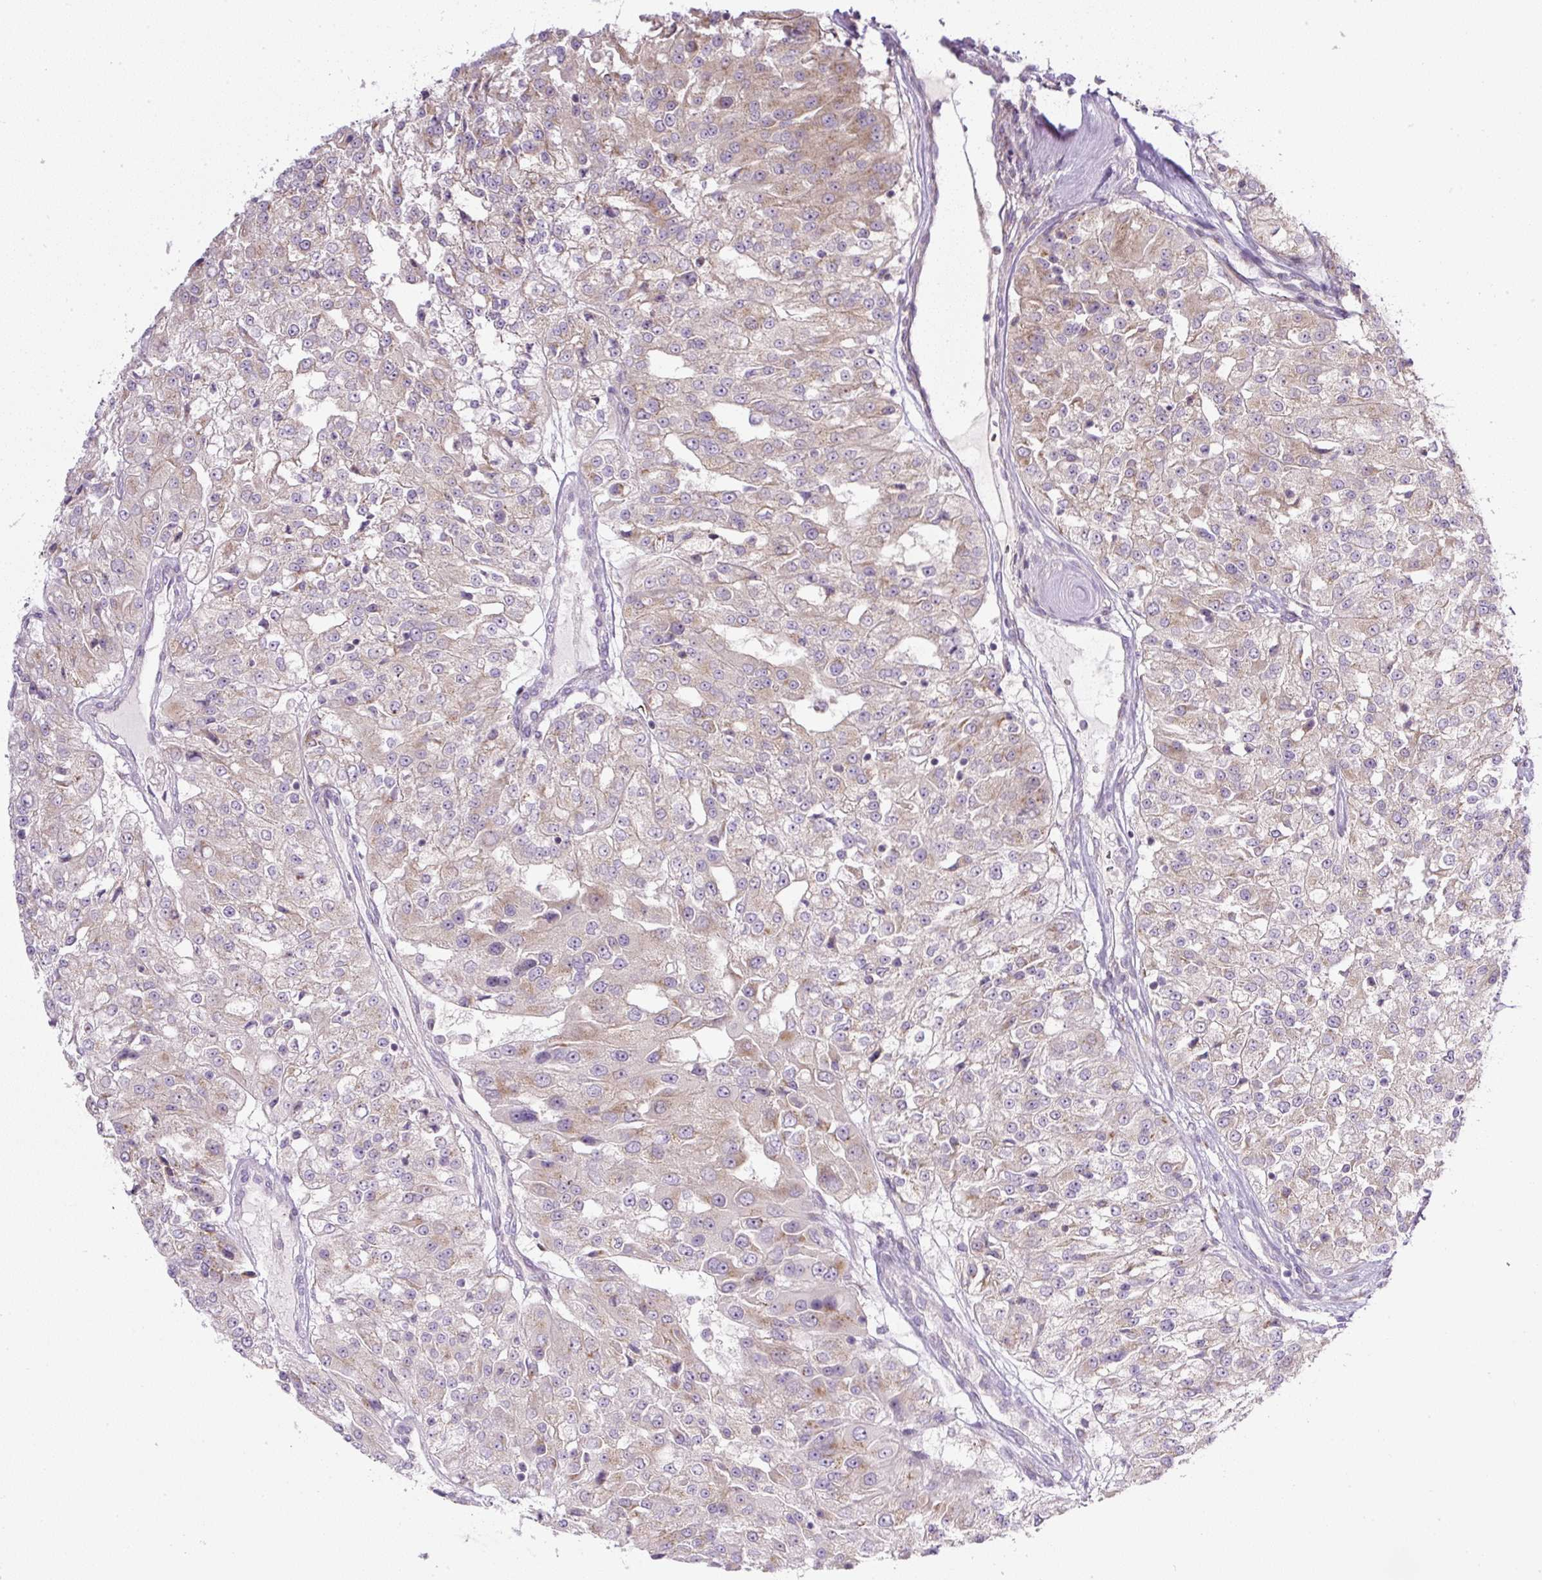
{"staining": {"intensity": "weak", "quantity": "25%-75%", "location": "cytoplasmic/membranous"}, "tissue": "renal cancer", "cell_type": "Tumor cells", "image_type": "cancer", "snomed": [{"axis": "morphology", "description": "Adenocarcinoma, NOS"}, {"axis": "topography", "description": "Kidney"}], "caption": "Adenocarcinoma (renal) stained for a protein exhibits weak cytoplasmic/membranous positivity in tumor cells. (DAB (3,3'-diaminobenzidine) IHC, brown staining for protein, blue staining for nuclei).", "gene": "MLX", "patient": {"sex": "female", "age": 63}}